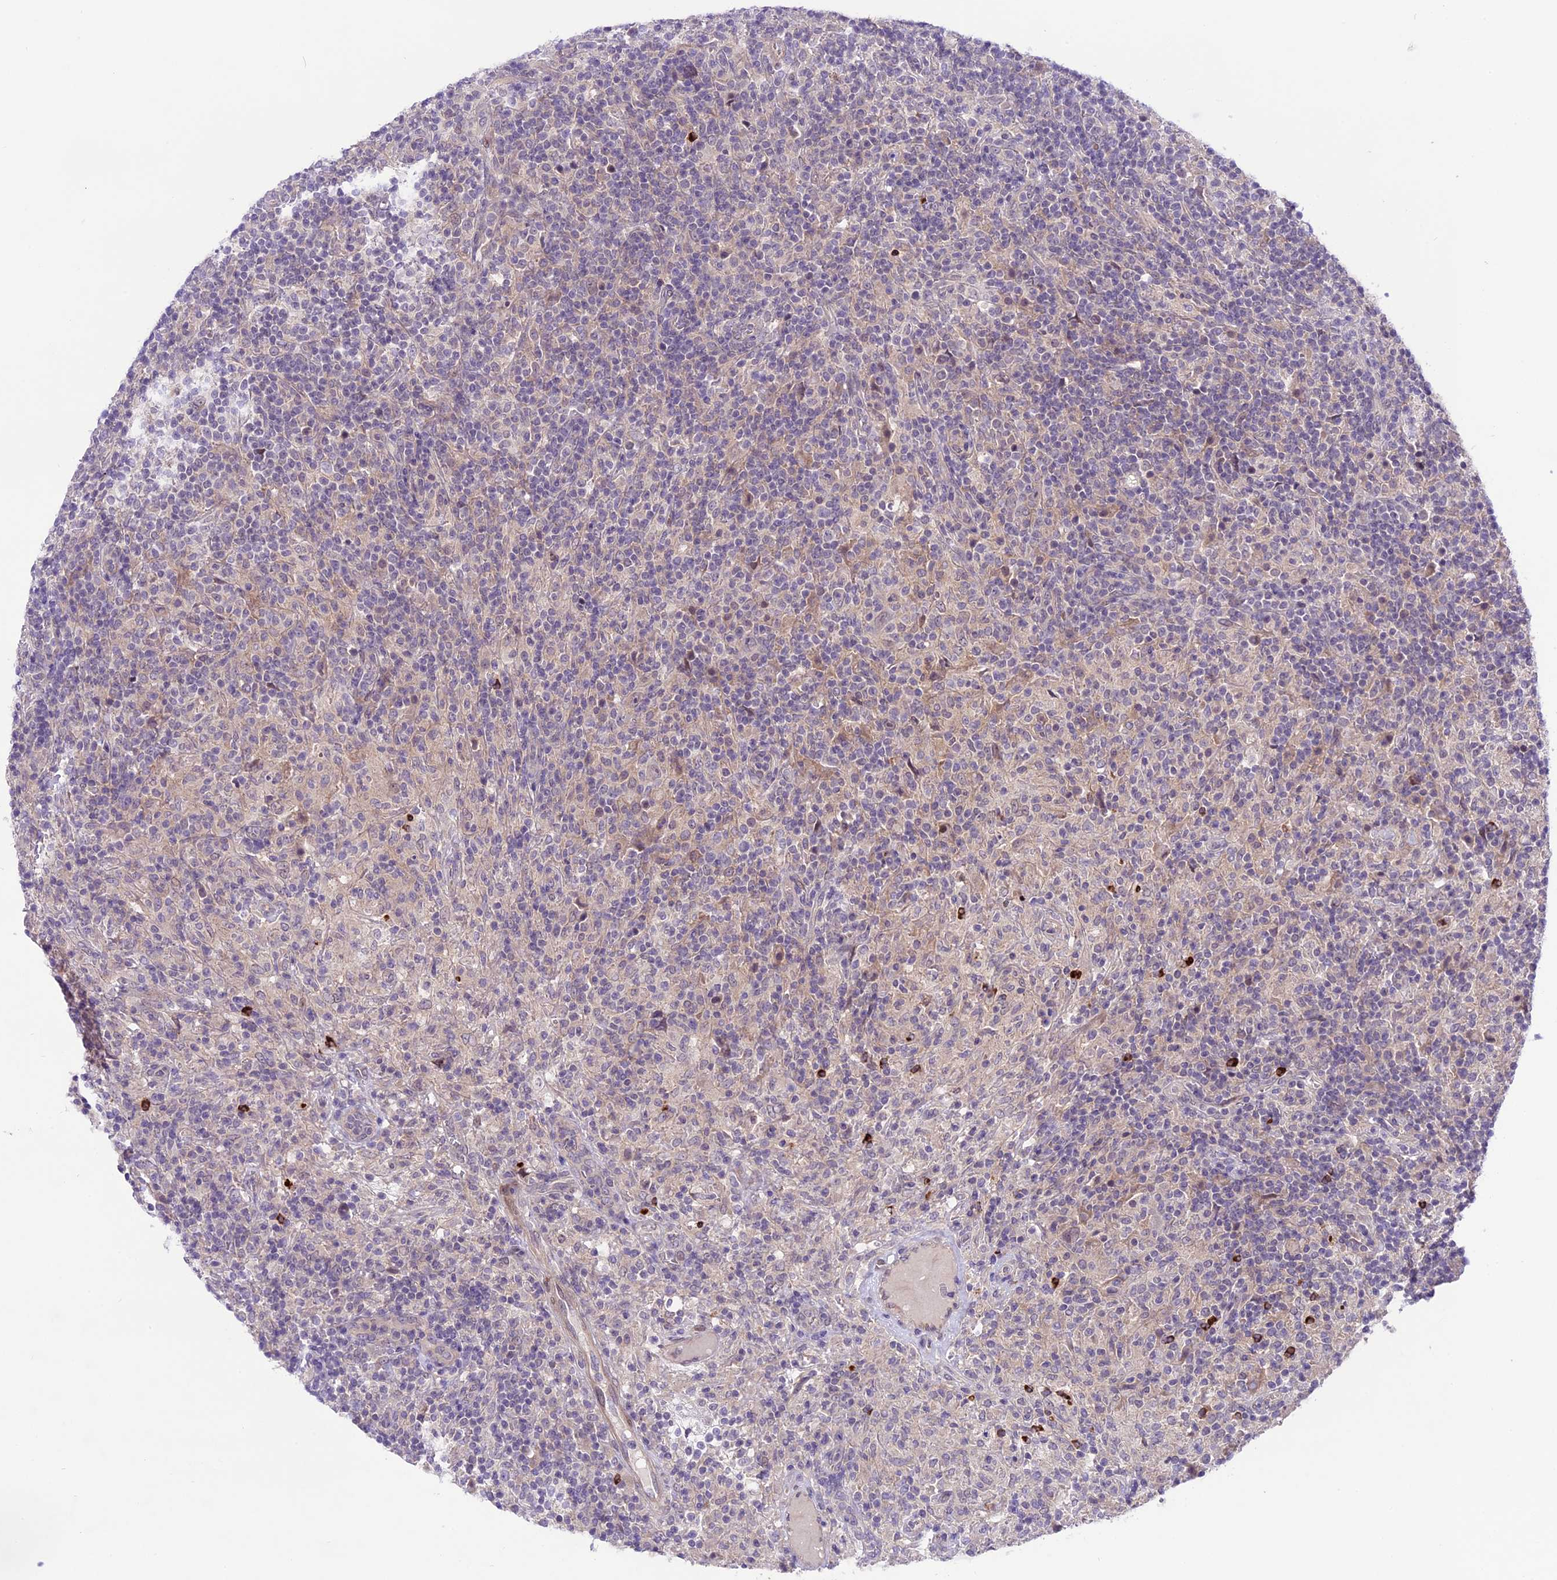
{"staining": {"intensity": "negative", "quantity": "none", "location": "none"}, "tissue": "lymphoma", "cell_type": "Tumor cells", "image_type": "cancer", "snomed": [{"axis": "morphology", "description": "Hodgkin's disease, NOS"}, {"axis": "topography", "description": "Lymph node"}], "caption": "DAB immunohistochemical staining of human Hodgkin's disease displays no significant expression in tumor cells. (Stains: DAB immunohistochemistry with hematoxylin counter stain, Microscopy: brightfield microscopy at high magnification).", "gene": "SPRED1", "patient": {"sex": "male", "age": 70}}